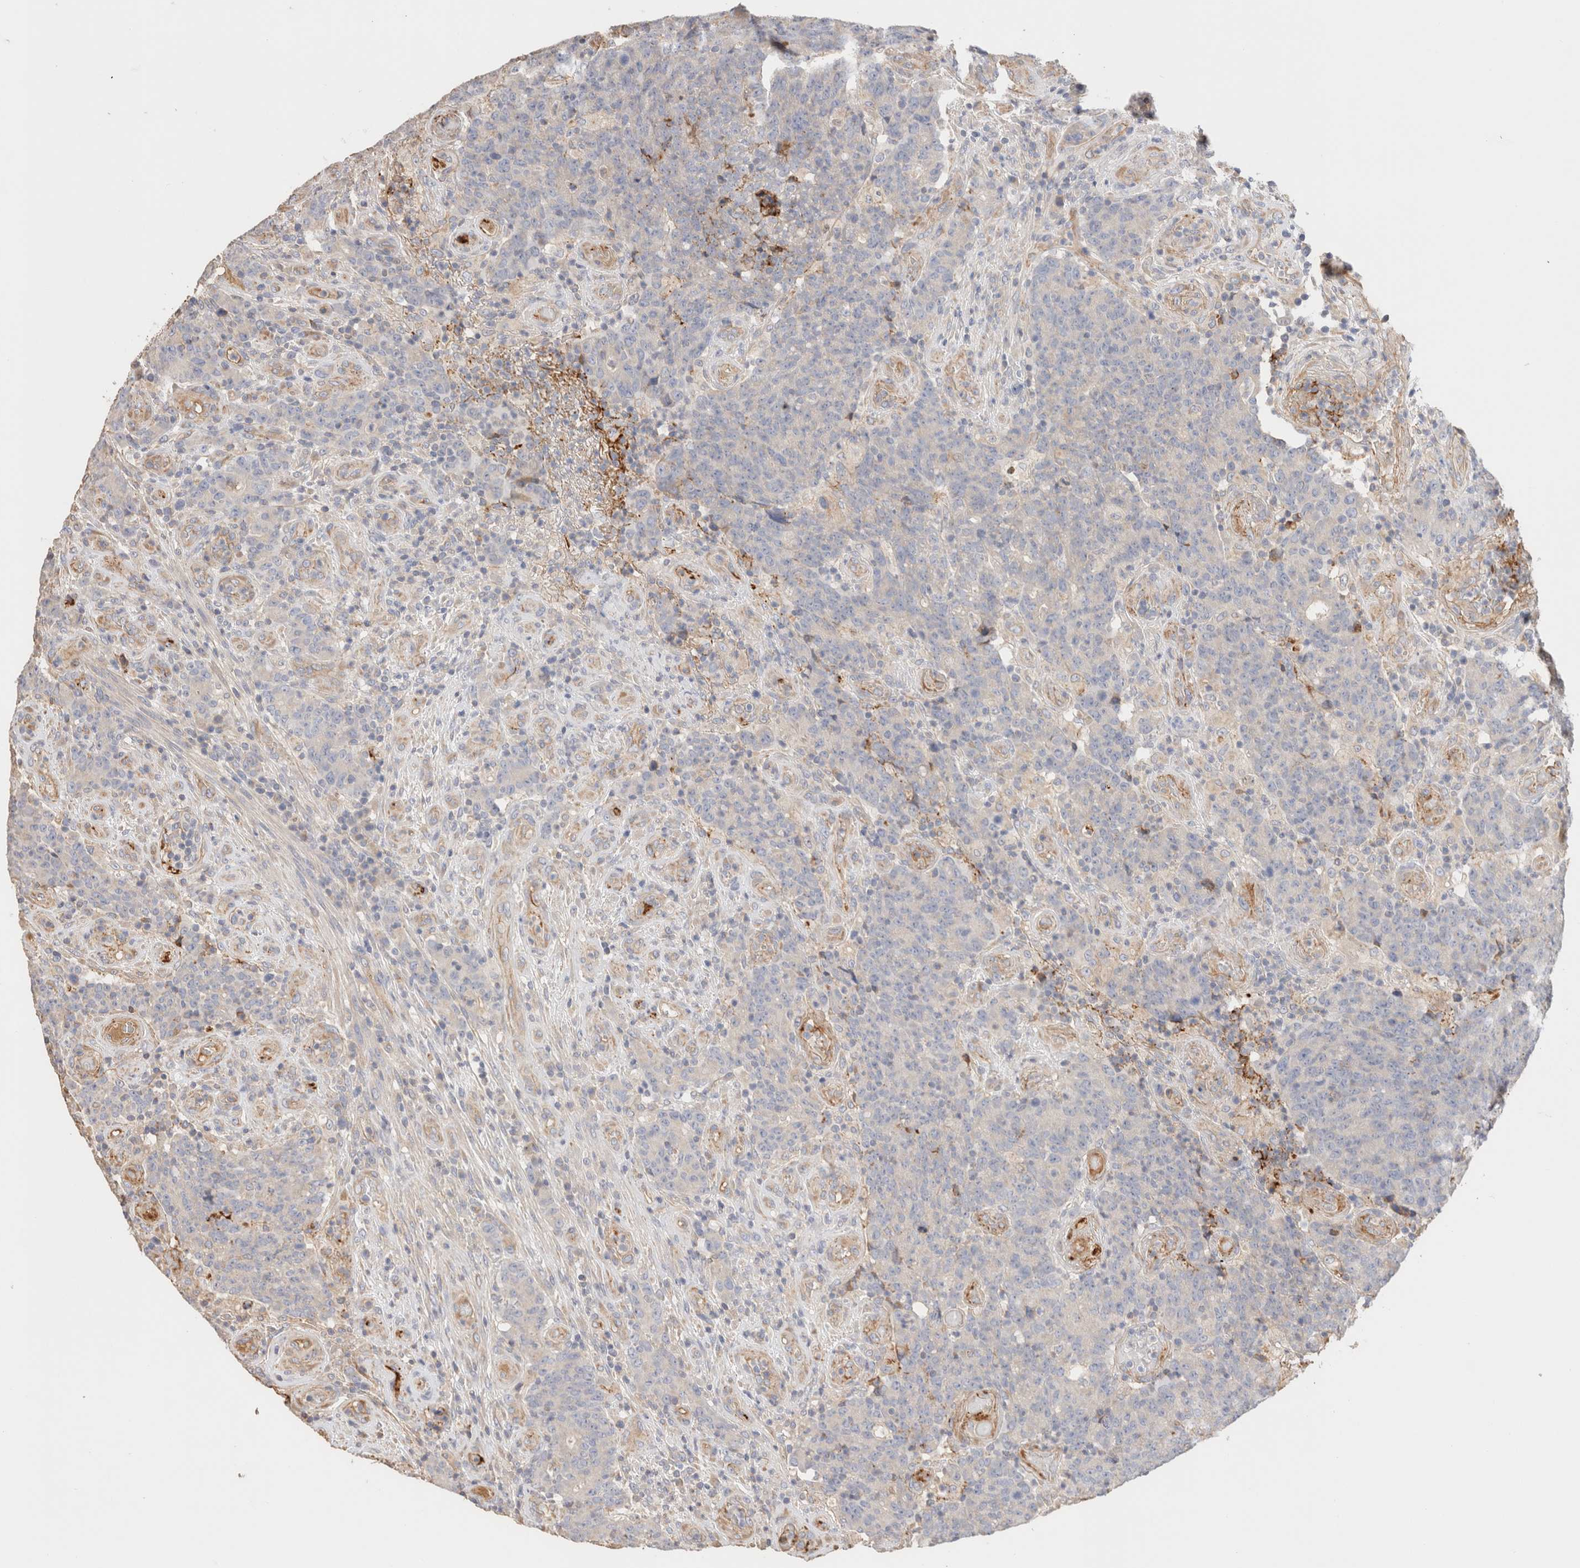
{"staining": {"intensity": "negative", "quantity": "none", "location": "none"}, "tissue": "colorectal cancer", "cell_type": "Tumor cells", "image_type": "cancer", "snomed": [{"axis": "morphology", "description": "Normal tissue, NOS"}, {"axis": "morphology", "description": "Adenocarcinoma, NOS"}, {"axis": "topography", "description": "Colon"}], "caption": "Colorectal cancer was stained to show a protein in brown. There is no significant positivity in tumor cells. (Immunohistochemistry (ihc), brightfield microscopy, high magnification).", "gene": "PROS1", "patient": {"sex": "female", "age": 75}}